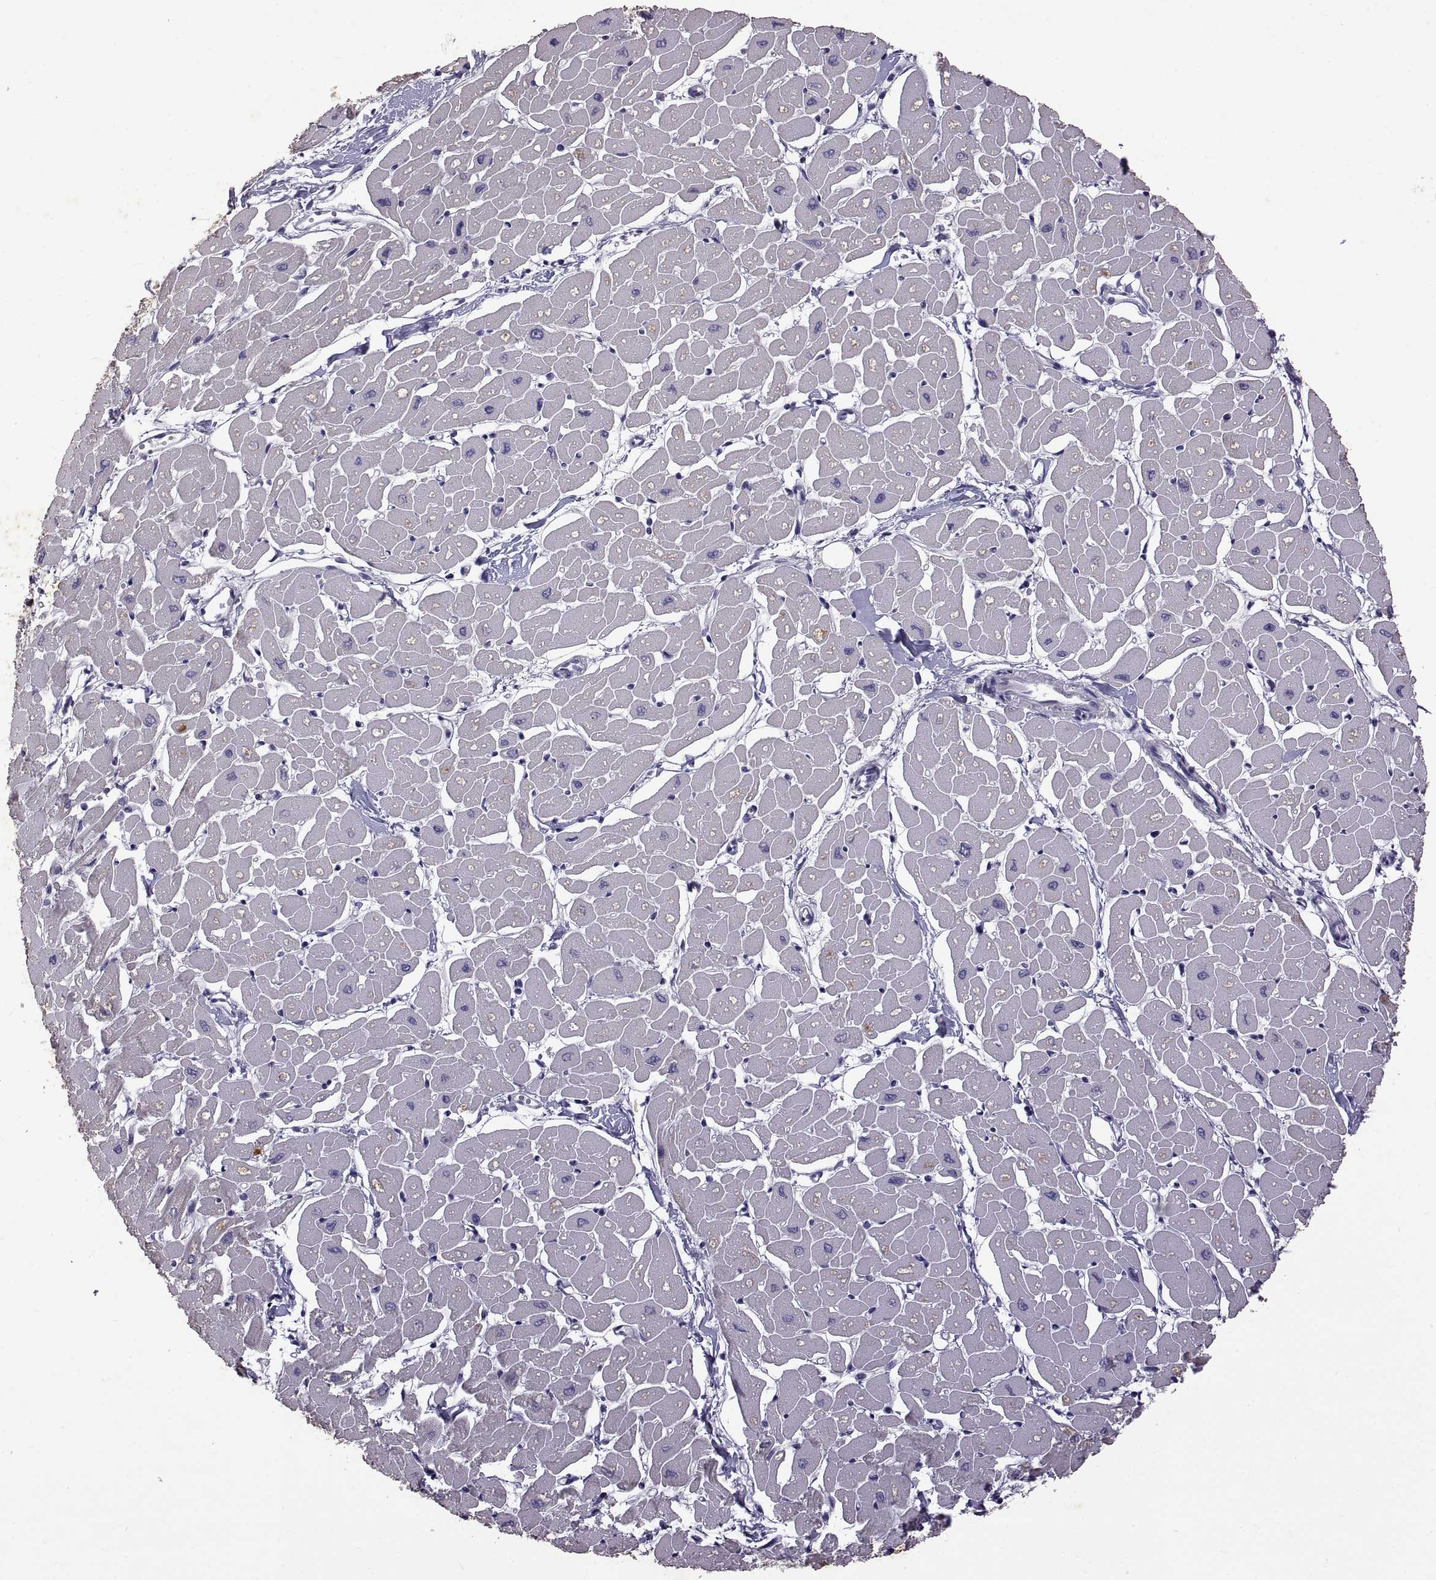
{"staining": {"intensity": "negative", "quantity": "none", "location": "none"}, "tissue": "heart muscle", "cell_type": "Cardiomyocytes", "image_type": "normal", "snomed": [{"axis": "morphology", "description": "Normal tissue, NOS"}, {"axis": "topography", "description": "Heart"}], "caption": "High magnification brightfield microscopy of normal heart muscle stained with DAB (brown) and counterstained with hematoxylin (blue): cardiomyocytes show no significant staining.", "gene": "DEFB136", "patient": {"sex": "male", "age": 57}}